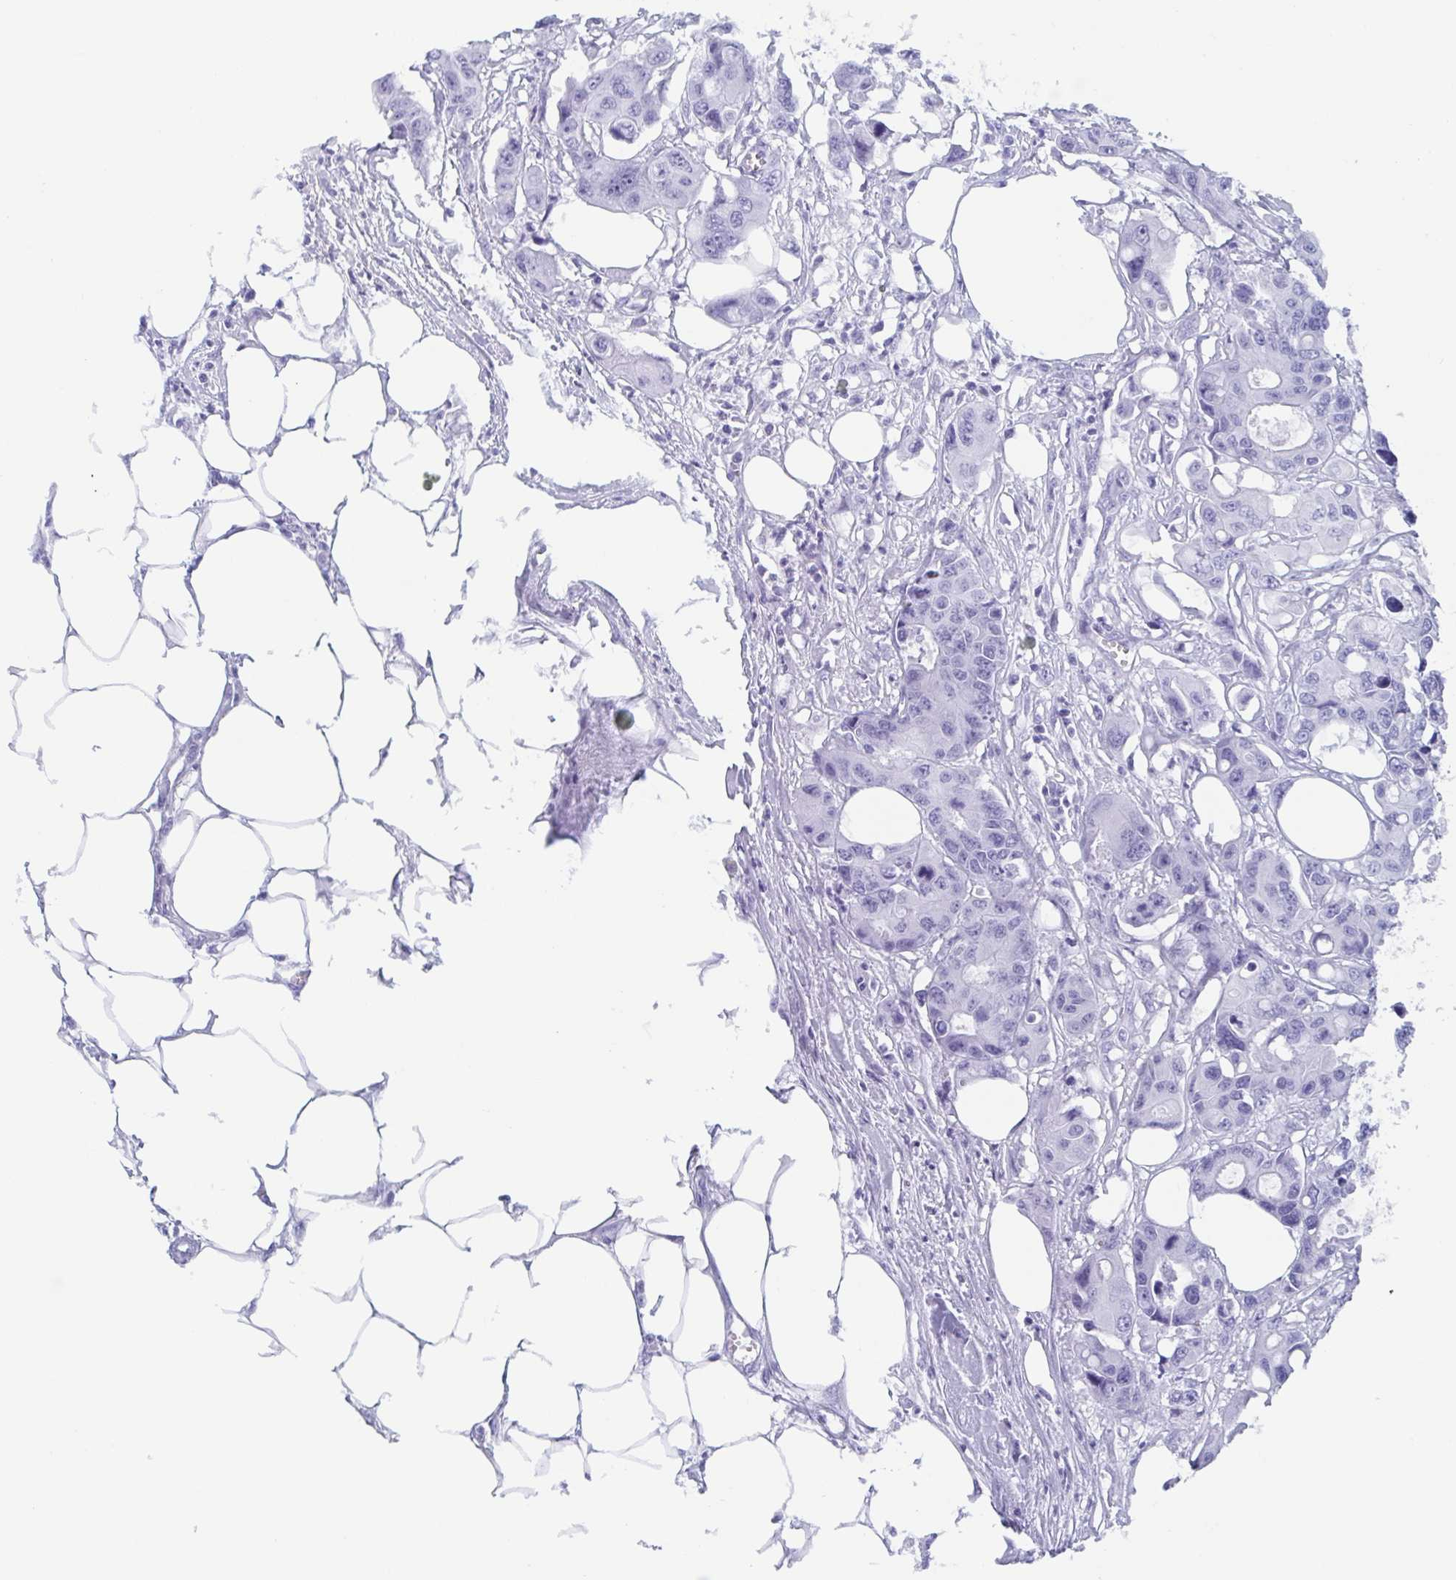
{"staining": {"intensity": "negative", "quantity": "none", "location": "none"}, "tissue": "colorectal cancer", "cell_type": "Tumor cells", "image_type": "cancer", "snomed": [{"axis": "morphology", "description": "Adenocarcinoma, NOS"}, {"axis": "topography", "description": "Colon"}], "caption": "Histopathology image shows no significant protein staining in tumor cells of colorectal cancer. Nuclei are stained in blue.", "gene": "BPI", "patient": {"sex": "male", "age": 77}}